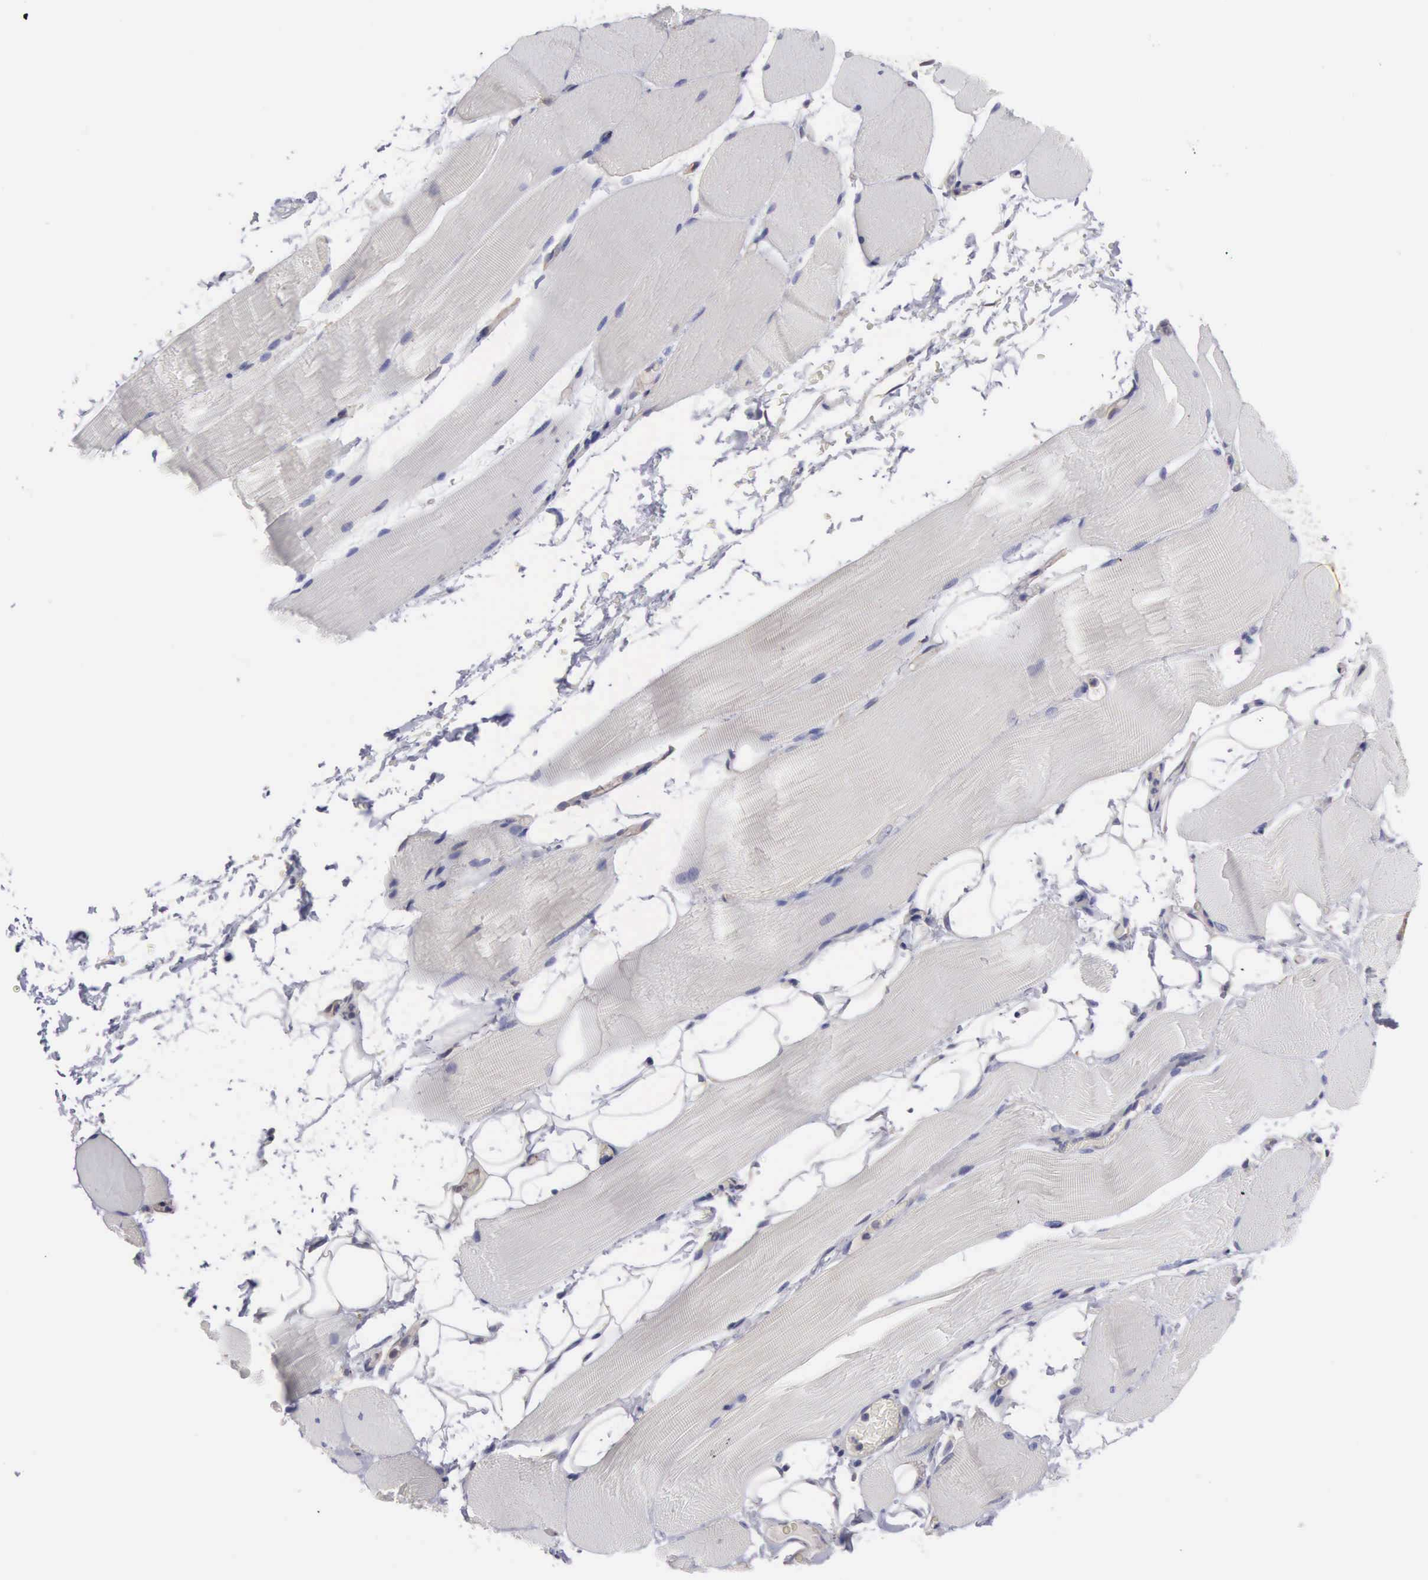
{"staining": {"intensity": "negative", "quantity": "none", "location": "none"}, "tissue": "skeletal muscle", "cell_type": "Myocytes", "image_type": "normal", "snomed": [{"axis": "morphology", "description": "Normal tissue, NOS"}, {"axis": "topography", "description": "Skeletal muscle"}, {"axis": "topography", "description": "Parathyroid gland"}], "caption": "Skeletal muscle stained for a protein using immunohistochemistry shows no positivity myocytes.", "gene": "SLITRK4", "patient": {"sex": "female", "age": 37}}